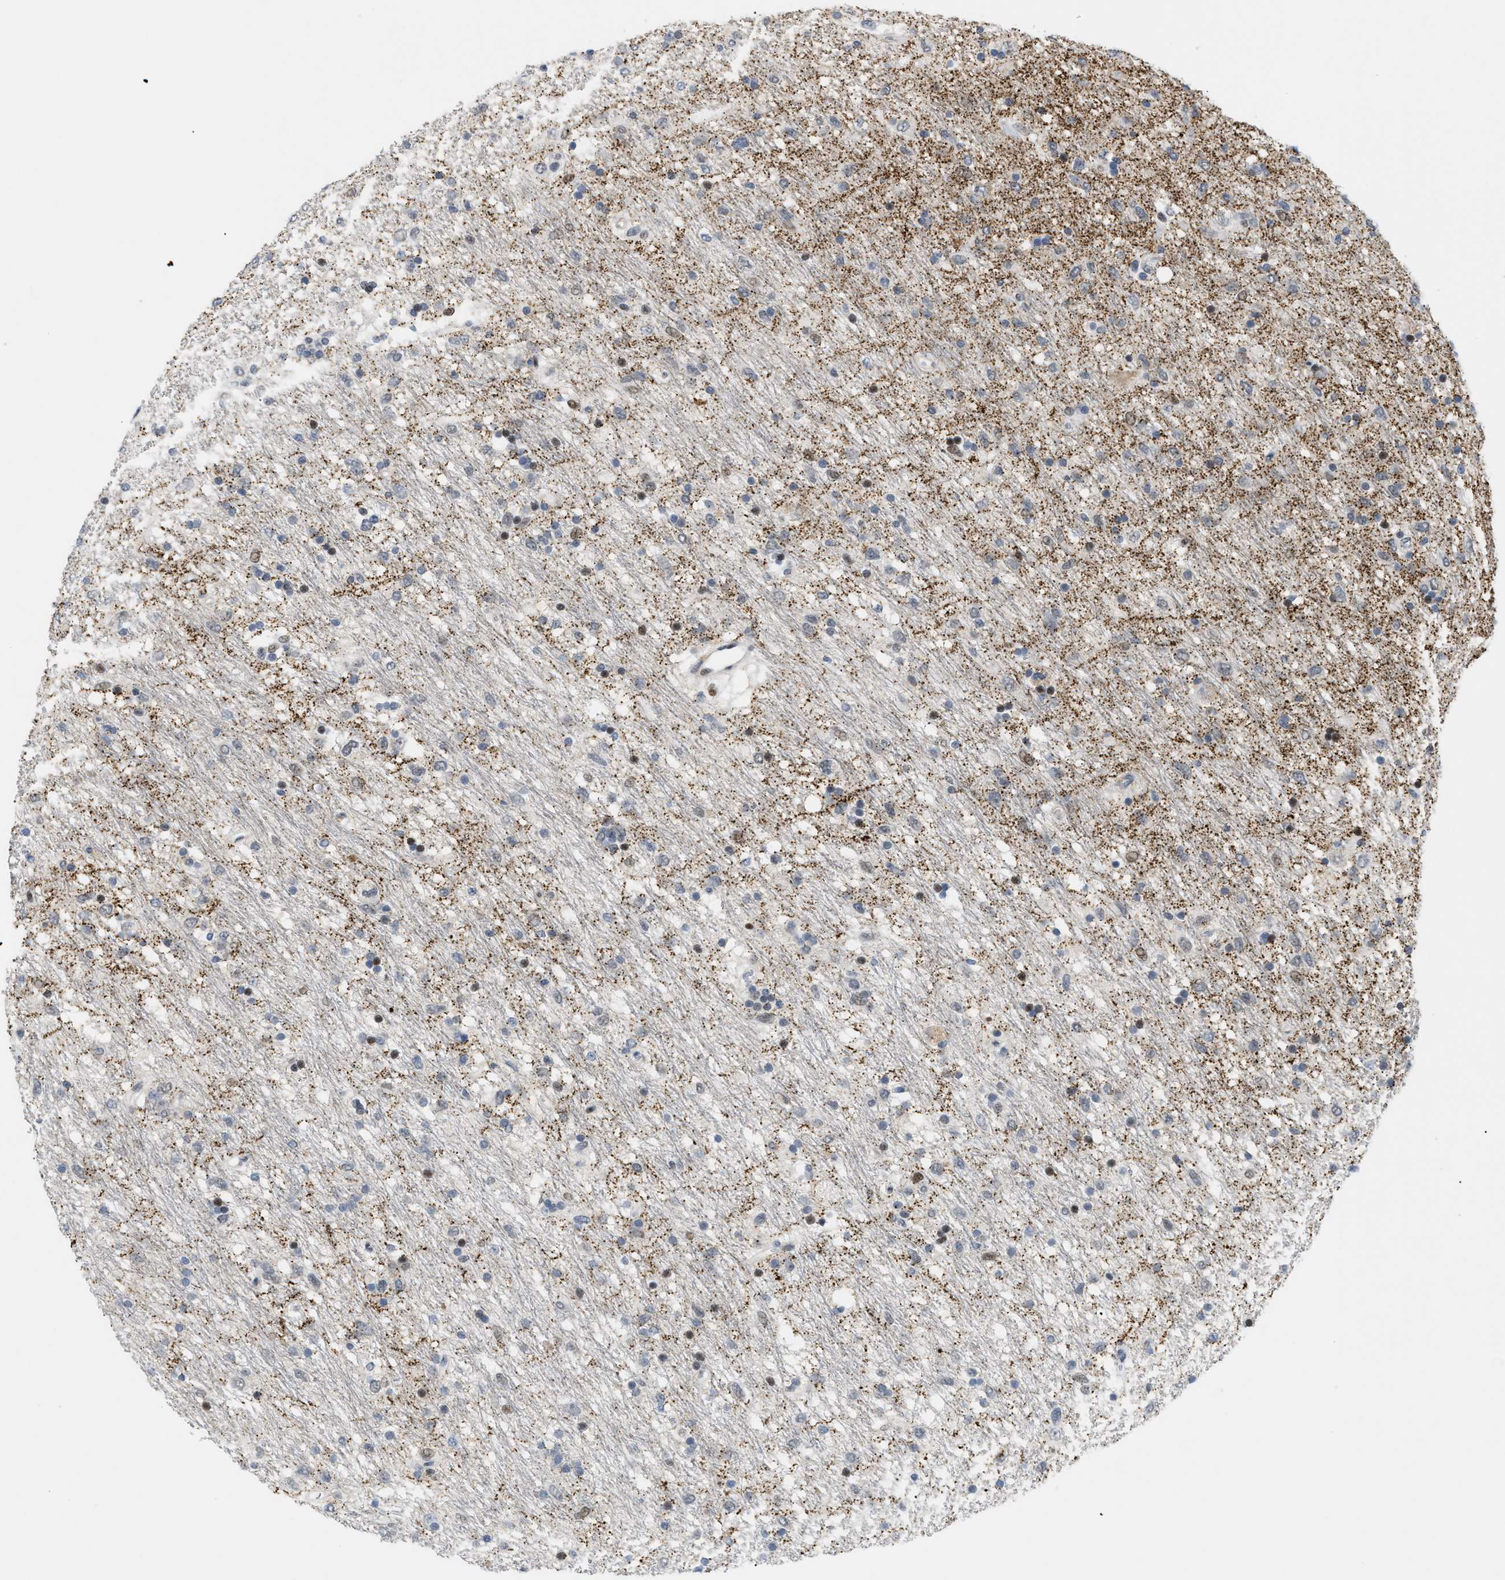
{"staining": {"intensity": "moderate", "quantity": "<25%", "location": "nuclear"}, "tissue": "glioma", "cell_type": "Tumor cells", "image_type": "cancer", "snomed": [{"axis": "morphology", "description": "Glioma, malignant, Low grade"}, {"axis": "topography", "description": "Brain"}], "caption": "Immunohistochemical staining of glioma displays low levels of moderate nuclear protein staining in about <25% of tumor cells.", "gene": "MED1", "patient": {"sex": "male", "age": 77}}